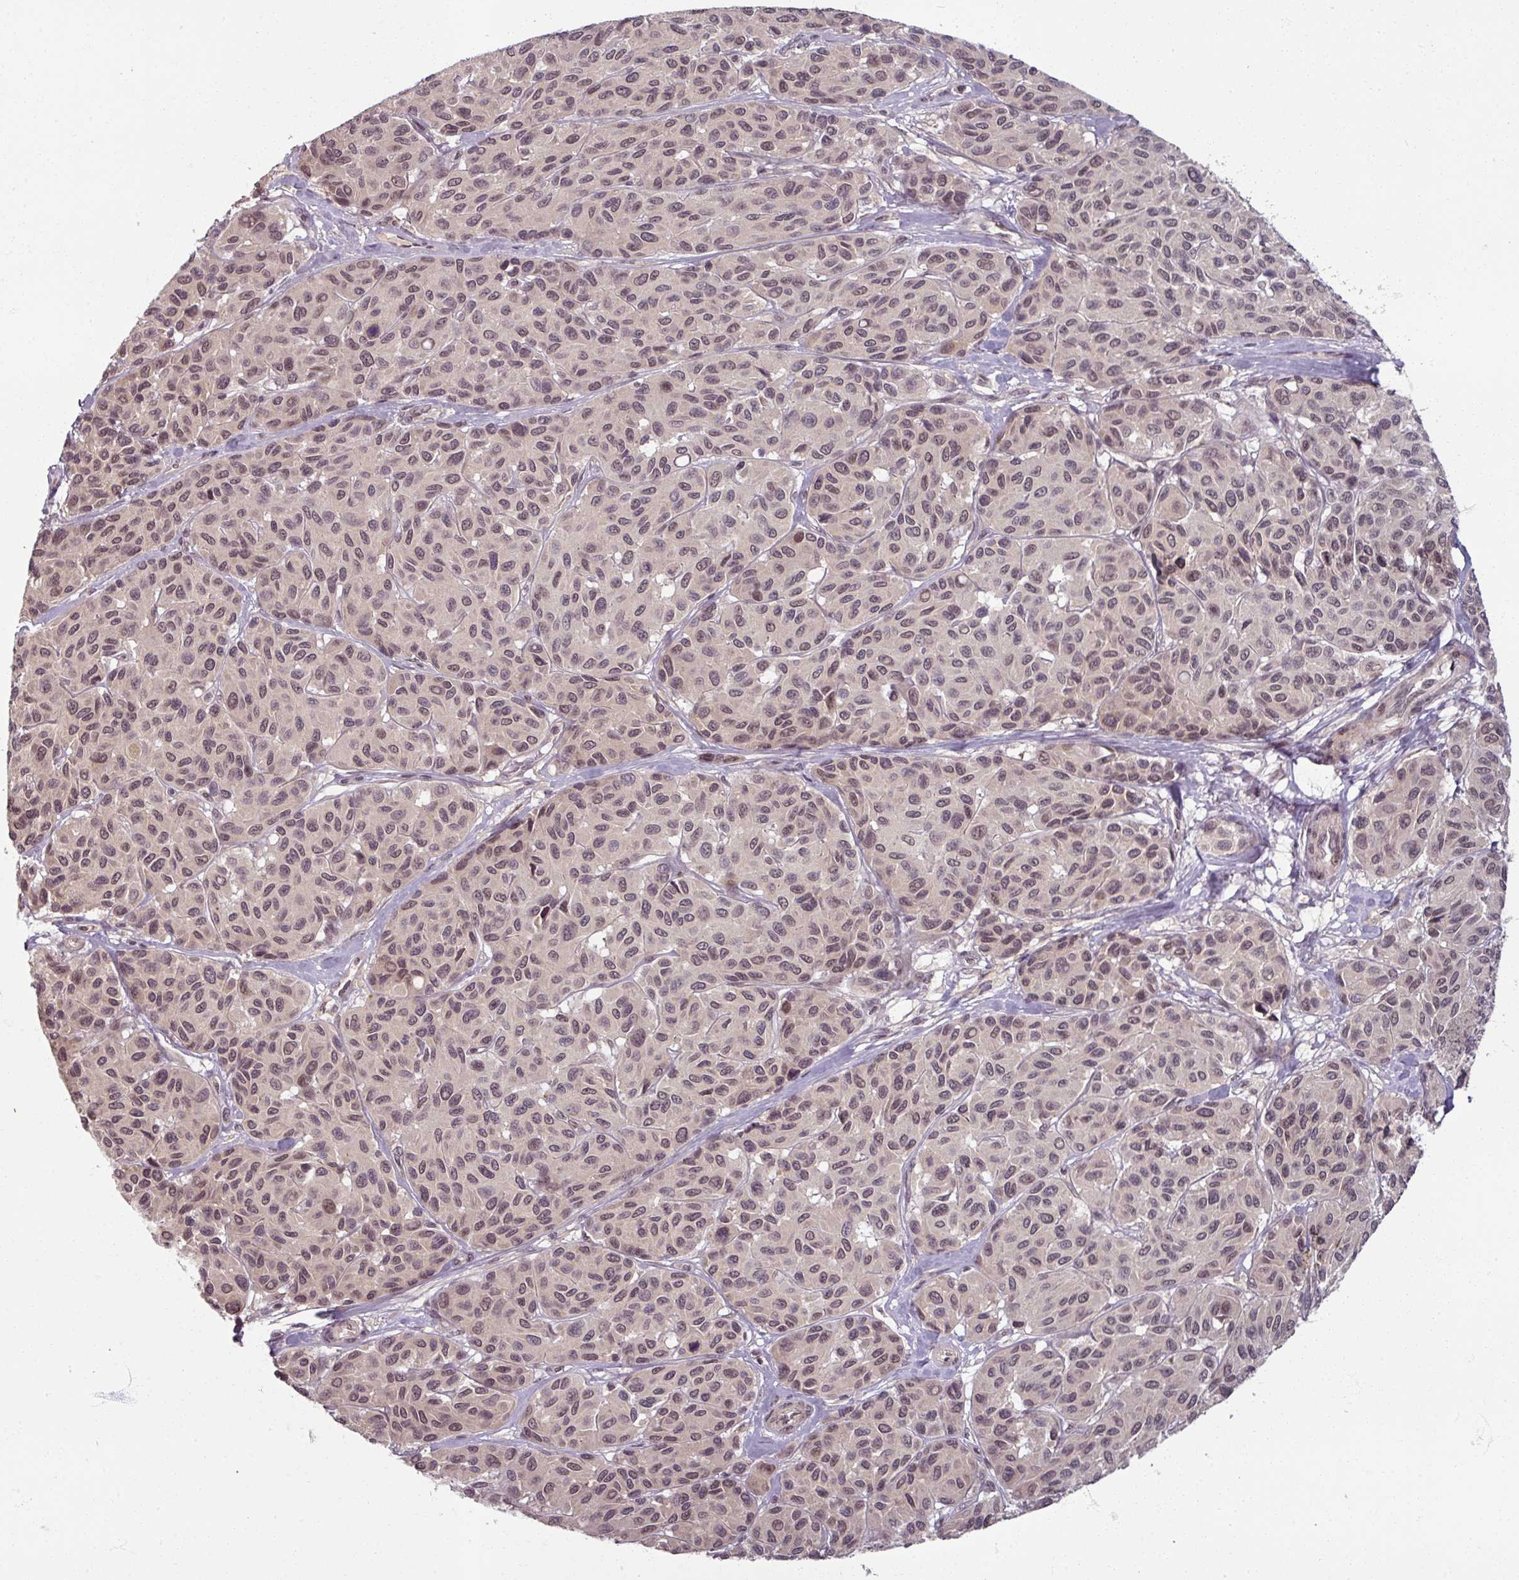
{"staining": {"intensity": "weak", "quantity": "25%-75%", "location": "nuclear"}, "tissue": "melanoma", "cell_type": "Tumor cells", "image_type": "cancer", "snomed": [{"axis": "morphology", "description": "Malignant melanoma, NOS"}, {"axis": "topography", "description": "Skin"}], "caption": "A high-resolution photomicrograph shows immunohistochemistry staining of melanoma, which reveals weak nuclear staining in approximately 25%-75% of tumor cells.", "gene": "POLR2G", "patient": {"sex": "female", "age": 66}}